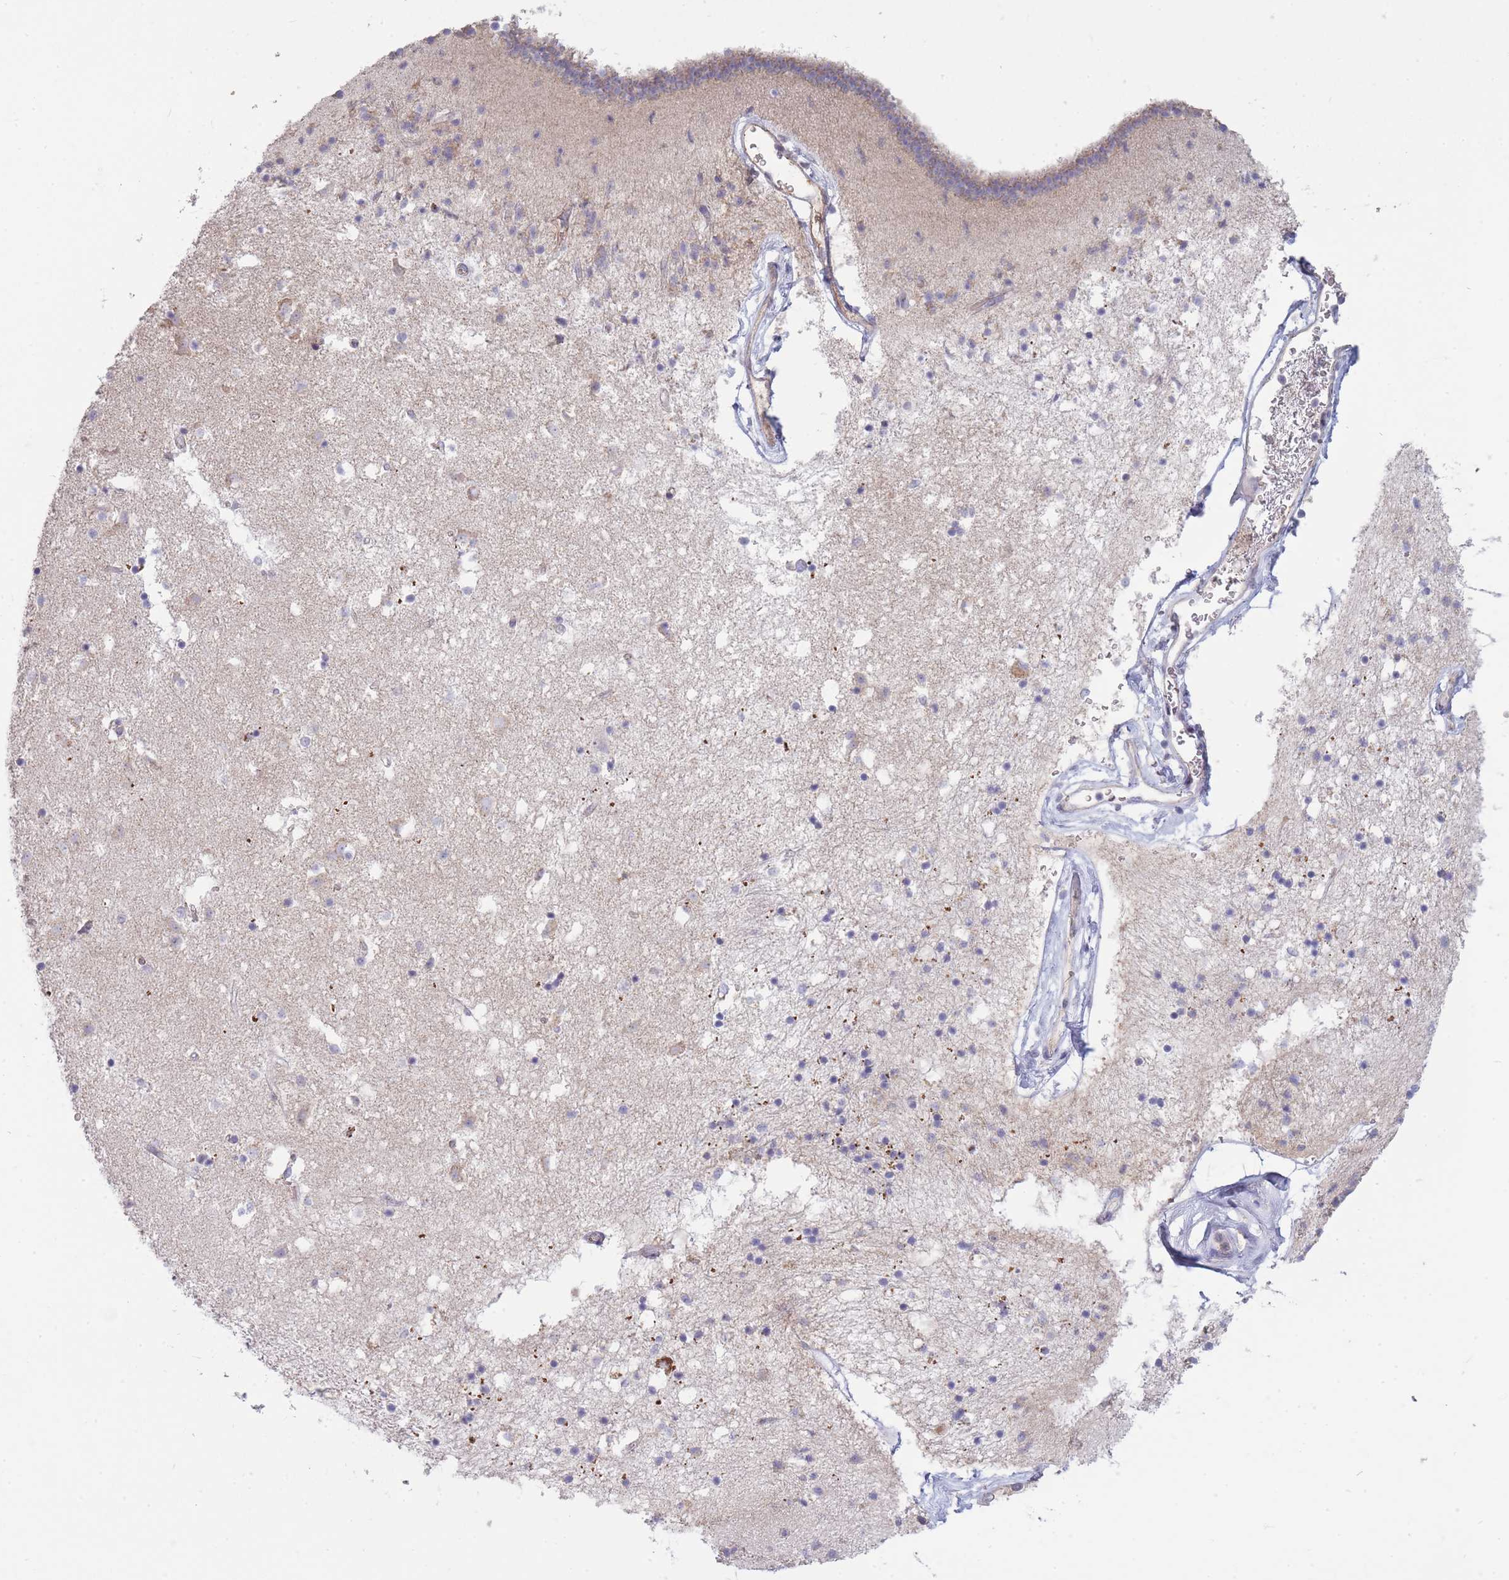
{"staining": {"intensity": "negative", "quantity": "none", "location": "none"}, "tissue": "caudate", "cell_type": "Glial cells", "image_type": "normal", "snomed": [{"axis": "morphology", "description": "Normal tissue, NOS"}, {"axis": "topography", "description": "Lateral ventricle wall"}], "caption": "This is an immunohistochemistry (IHC) photomicrograph of benign caudate. There is no expression in glial cells.", "gene": "TRIM61", "patient": {"sex": "male", "age": 58}}